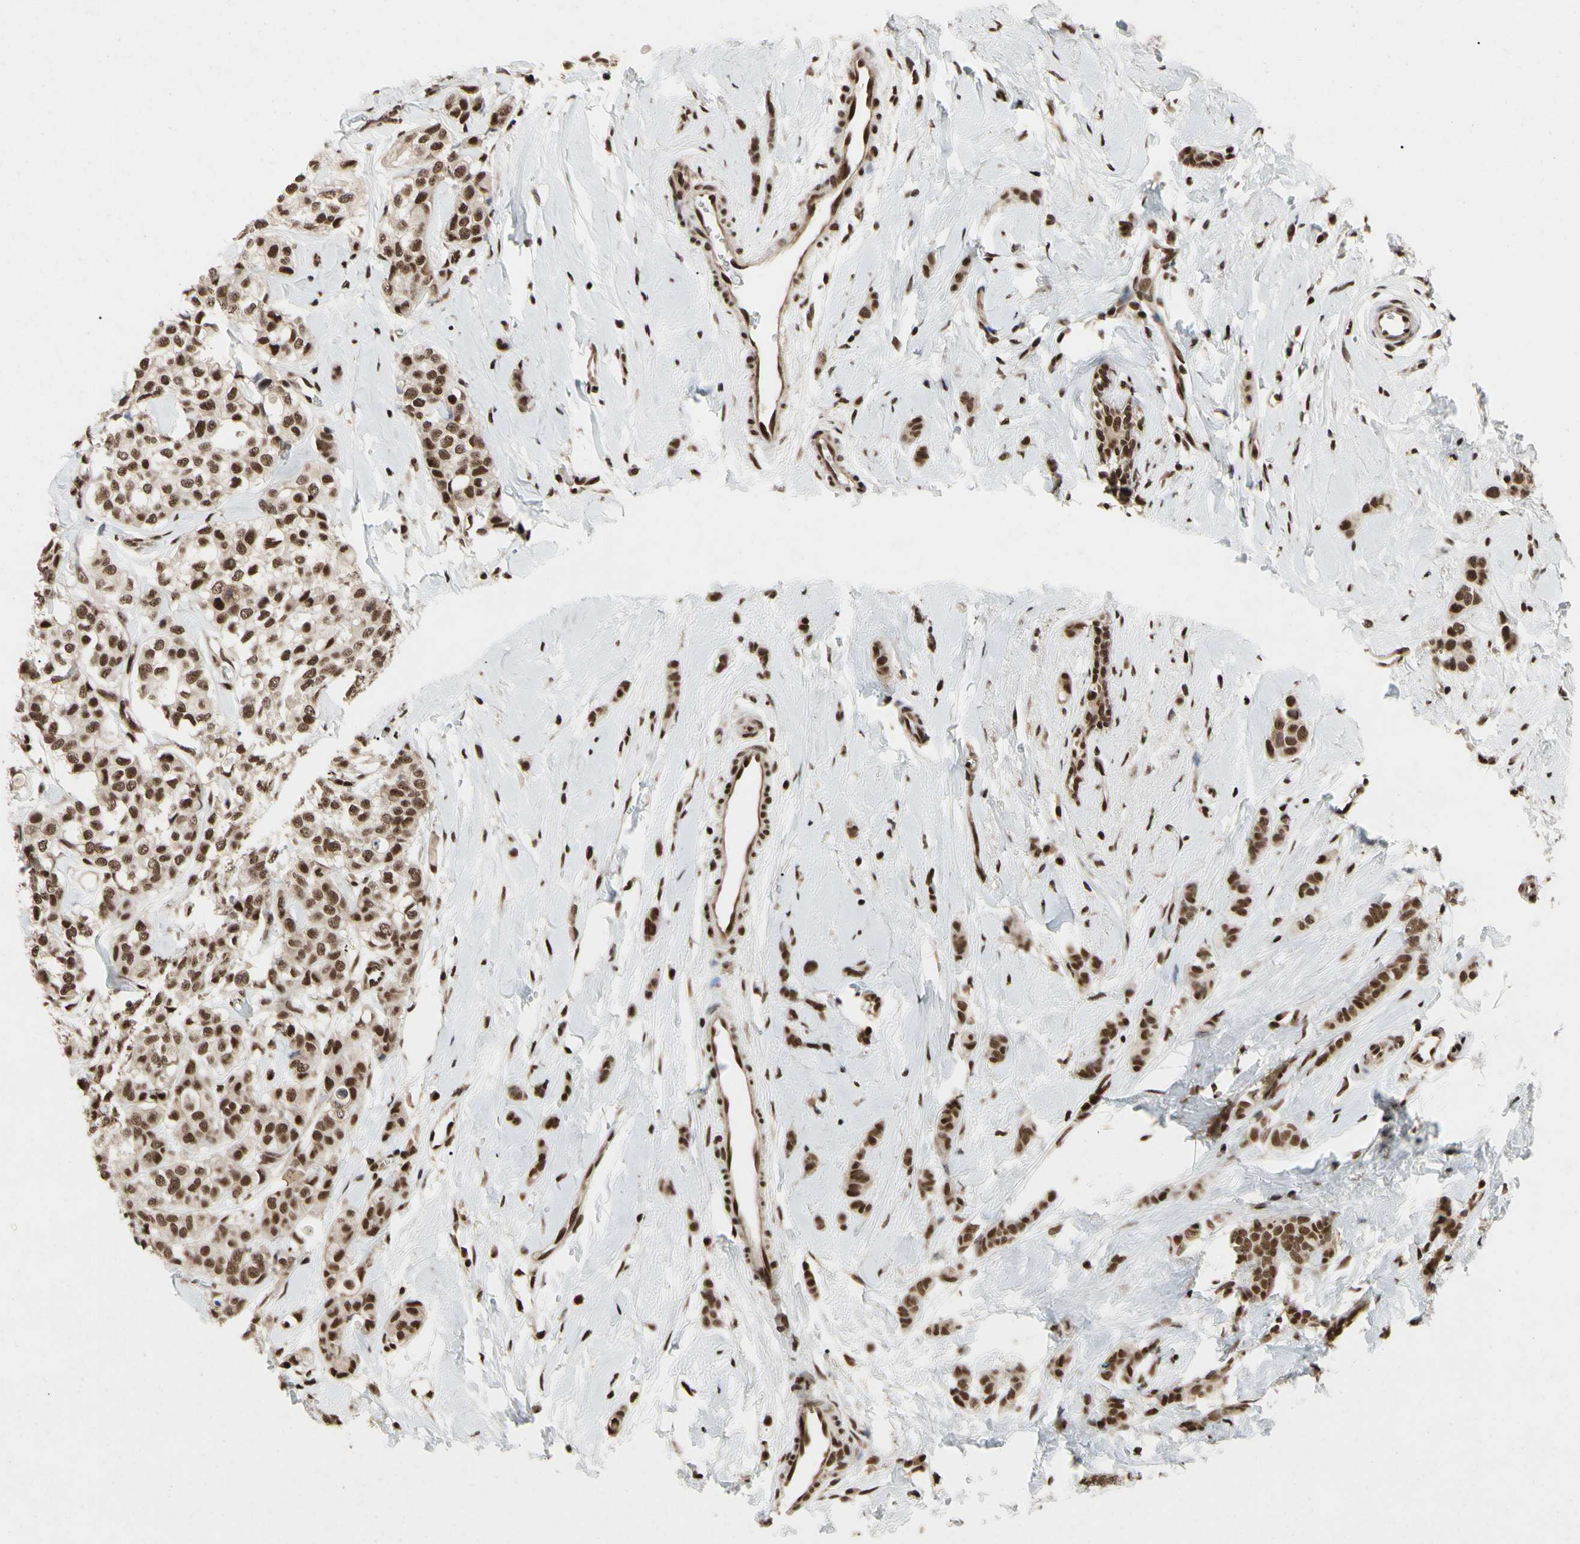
{"staining": {"intensity": "moderate", "quantity": ">75%", "location": "nuclear"}, "tissue": "breast cancer", "cell_type": "Tumor cells", "image_type": "cancer", "snomed": [{"axis": "morphology", "description": "Lobular carcinoma"}, {"axis": "topography", "description": "Breast"}], "caption": "Breast lobular carcinoma stained for a protein (brown) exhibits moderate nuclear positive positivity in approximately >75% of tumor cells.", "gene": "FAM98B", "patient": {"sex": "female", "age": 60}}